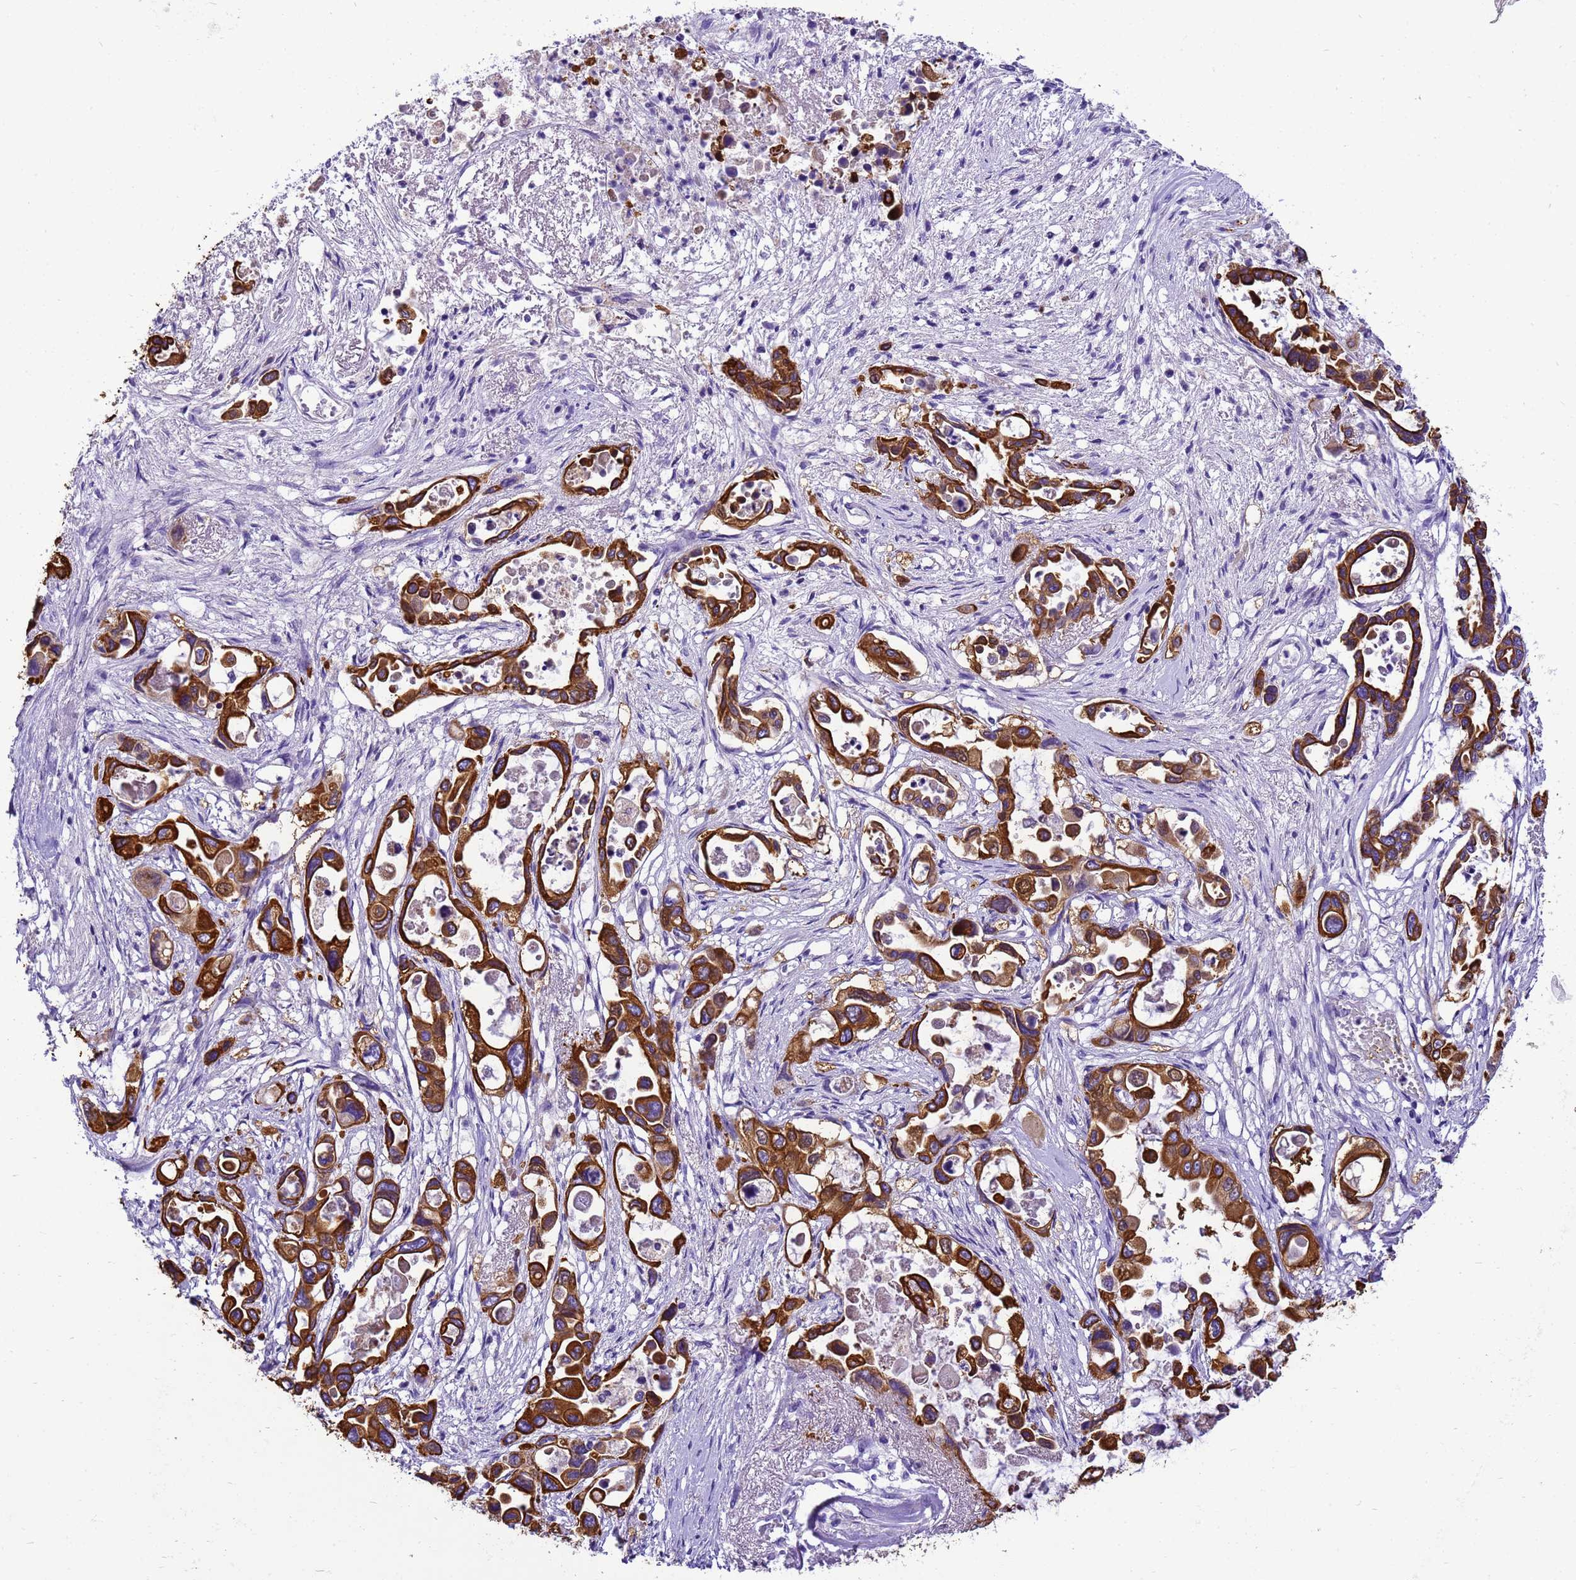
{"staining": {"intensity": "strong", "quantity": ">75%", "location": "cytoplasmic/membranous"}, "tissue": "pancreatic cancer", "cell_type": "Tumor cells", "image_type": "cancer", "snomed": [{"axis": "morphology", "description": "Adenocarcinoma, NOS"}, {"axis": "topography", "description": "Pancreas"}], "caption": "This micrograph demonstrates pancreatic cancer stained with immunohistochemistry (IHC) to label a protein in brown. The cytoplasmic/membranous of tumor cells show strong positivity for the protein. Nuclei are counter-stained blue.", "gene": "PIEZO2", "patient": {"sex": "male", "age": 92}}